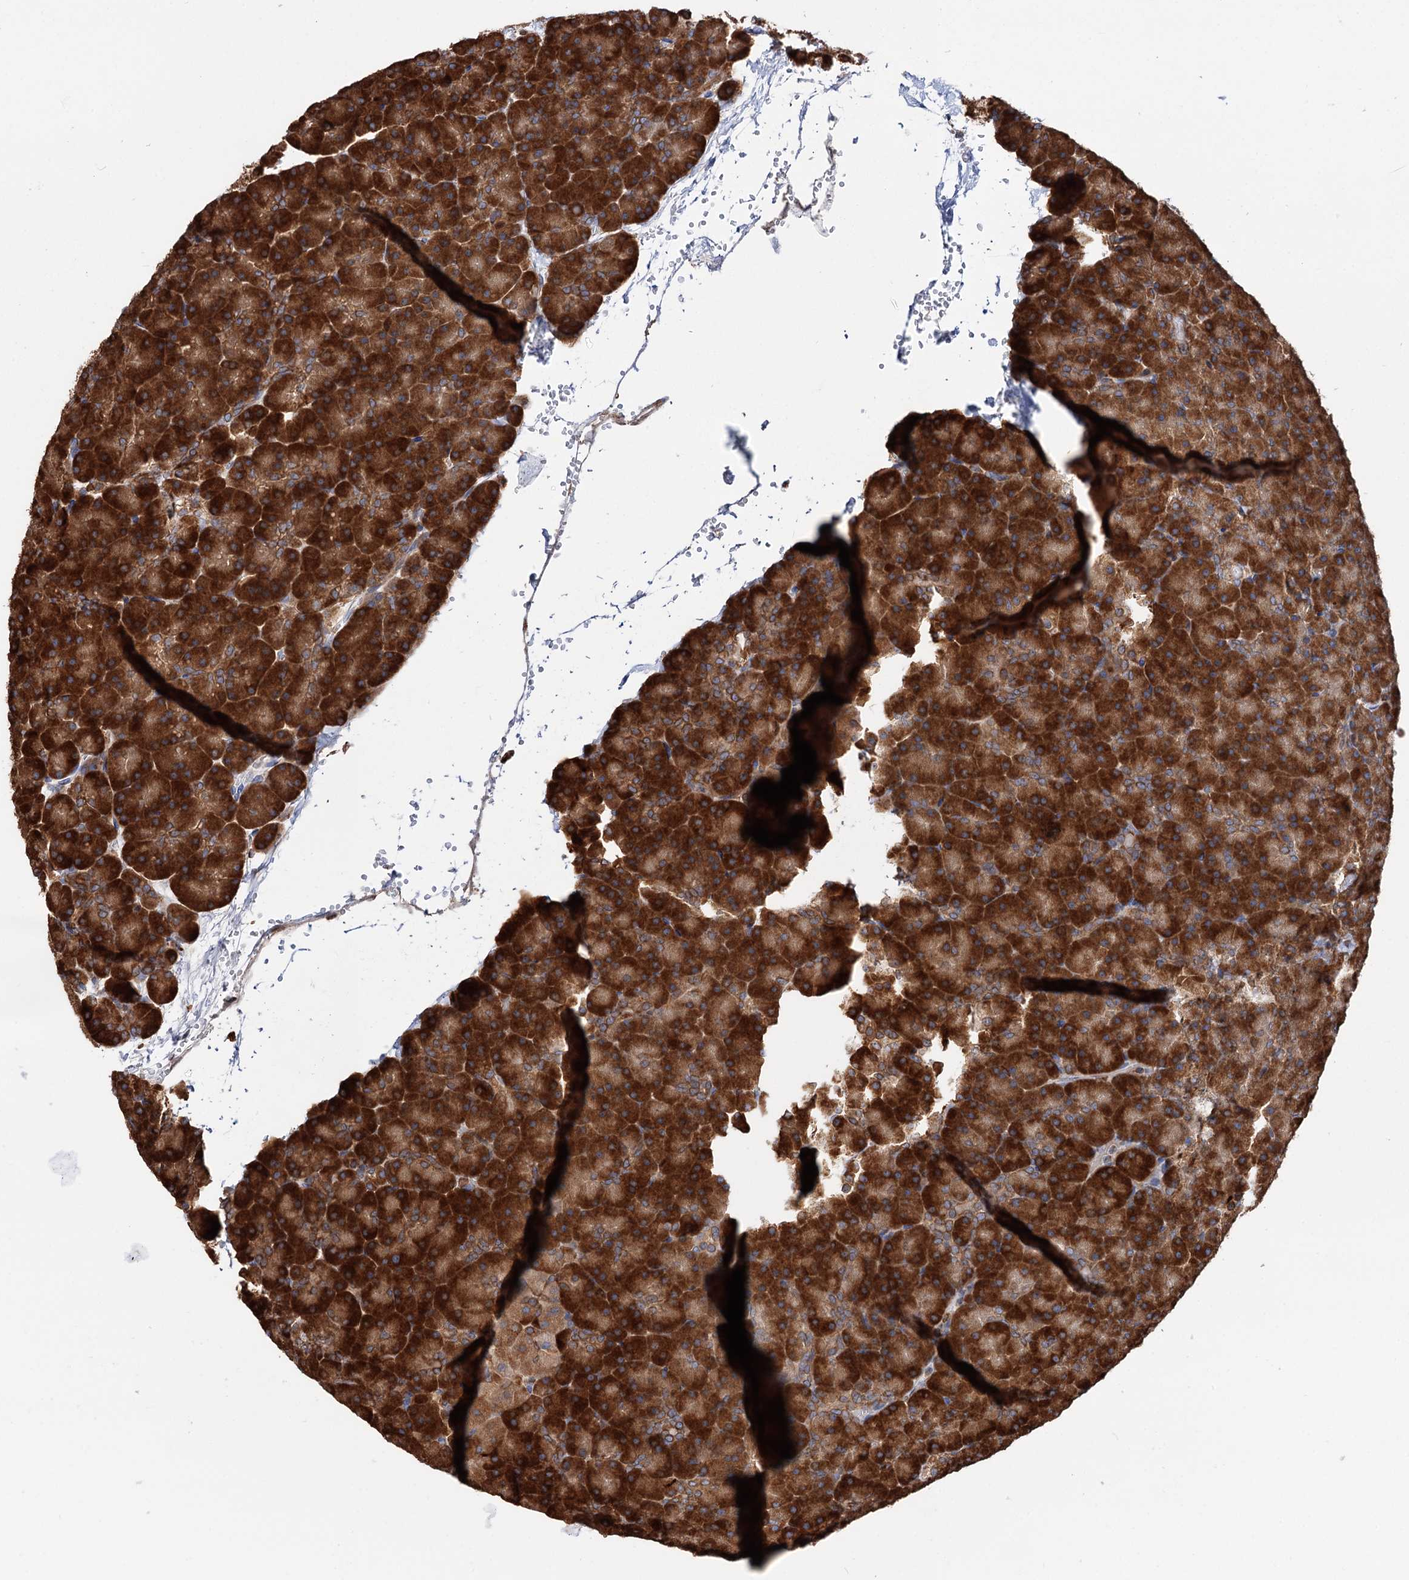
{"staining": {"intensity": "strong", "quantity": ">75%", "location": "cytoplasmic/membranous"}, "tissue": "pancreas", "cell_type": "Exocrine glandular cells", "image_type": "normal", "snomed": [{"axis": "morphology", "description": "Normal tissue, NOS"}, {"axis": "topography", "description": "Pancreas"}], "caption": "This micrograph displays immunohistochemistry (IHC) staining of benign human pancreas, with high strong cytoplasmic/membranous positivity in approximately >75% of exocrine glandular cells.", "gene": "ERP29", "patient": {"sex": "male", "age": 36}}